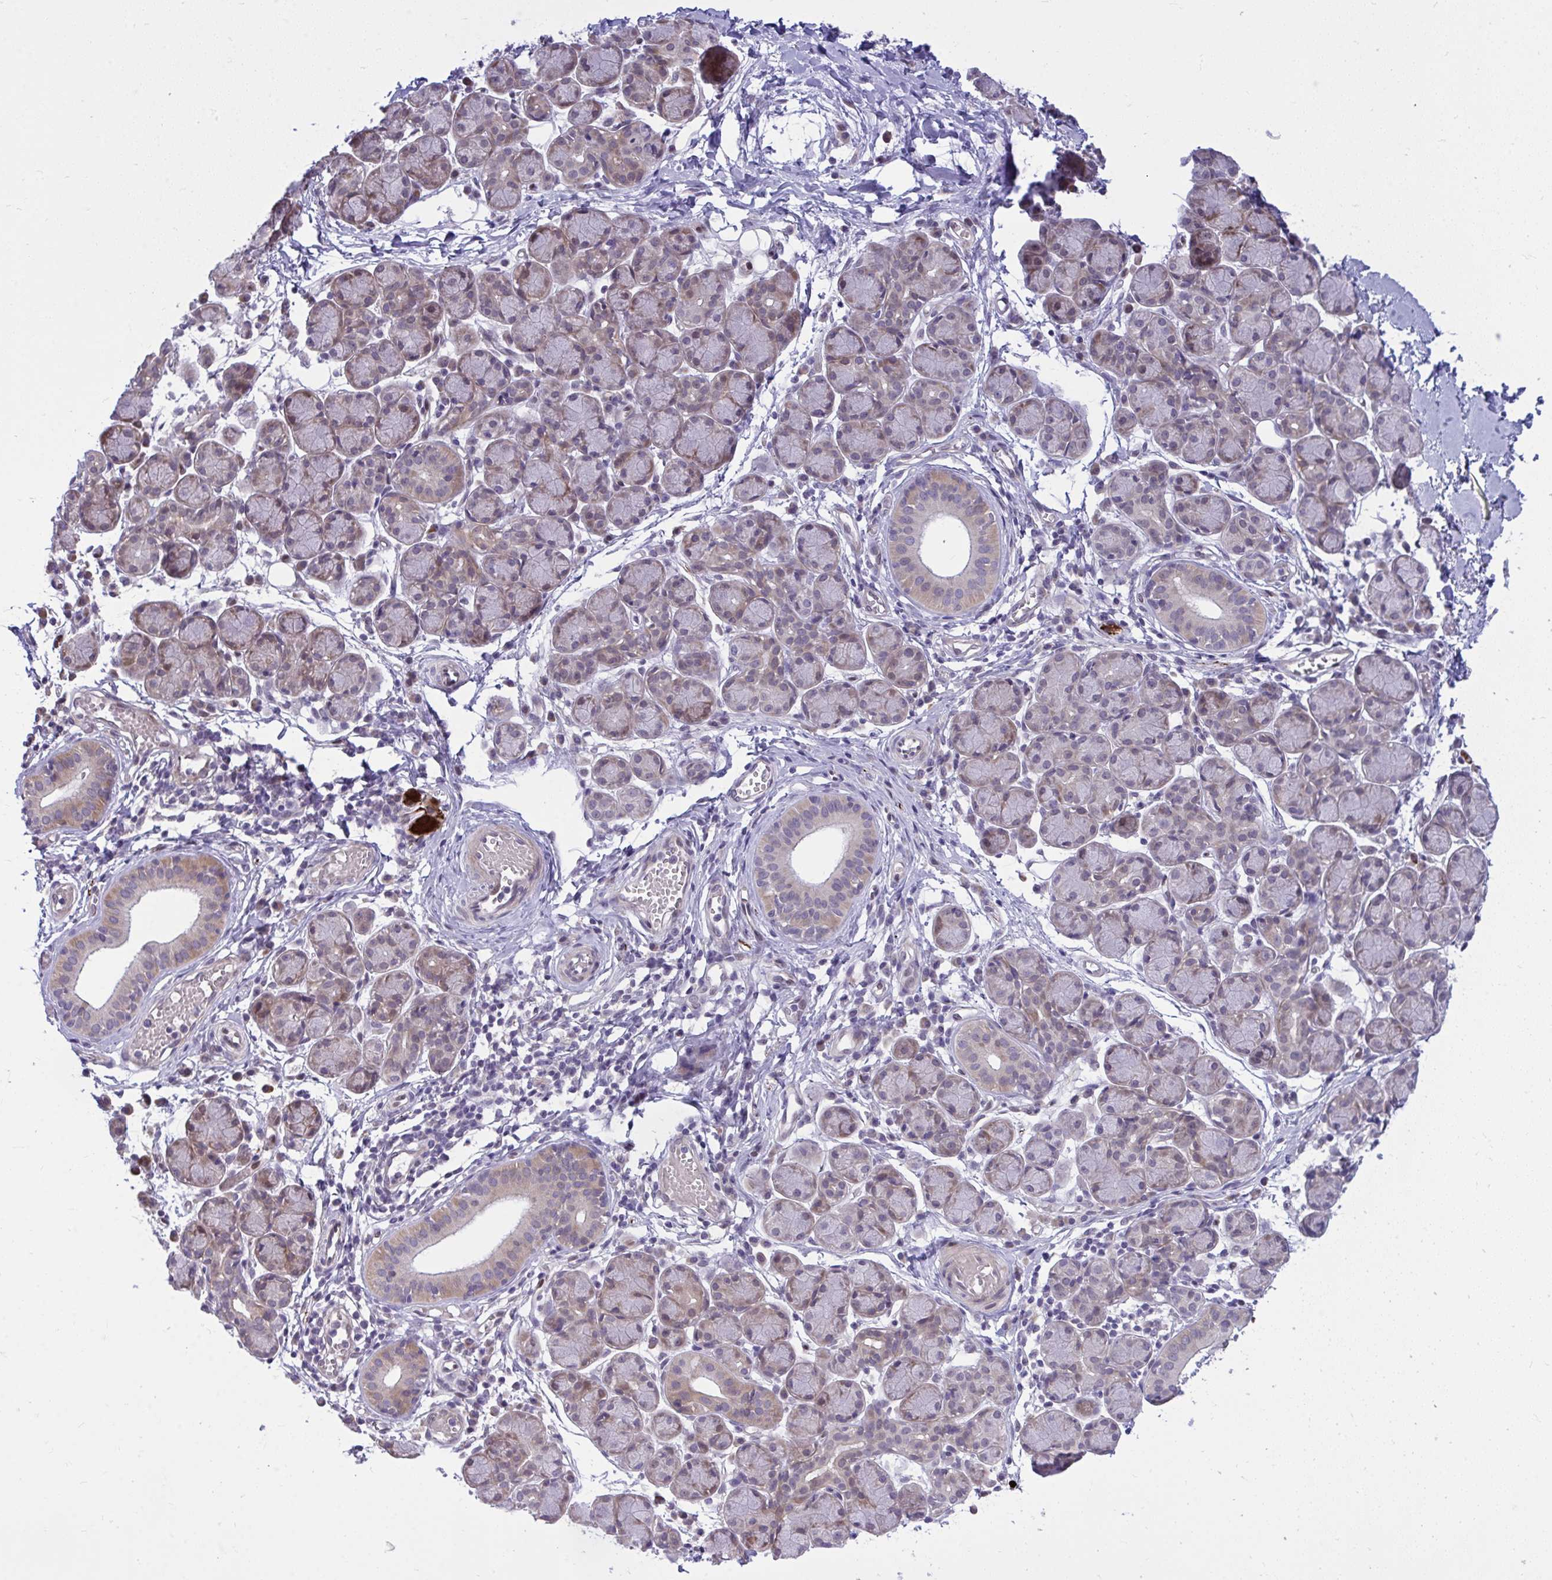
{"staining": {"intensity": "weak", "quantity": "<25%", "location": "cytoplasmic/membranous"}, "tissue": "salivary gland", "cell_type": "Glandular cells", "image_type": "normal", "snomed": [{"axis": "morphology", "description": "Normal tissue, NOS"}, {"axis": "morphology", "description": "Inflammation, NOS"}, {"axis": "topography", "description": "Lymph node"}, {"axis": "topography", "description": "Salivary gland"}], "caption": "This is an IHC histopathology image of normal salivary gland. There is no positivity in glandular cells.", "gene": "HMBOX1", "patient": {"sex": "male", "age": 3}}